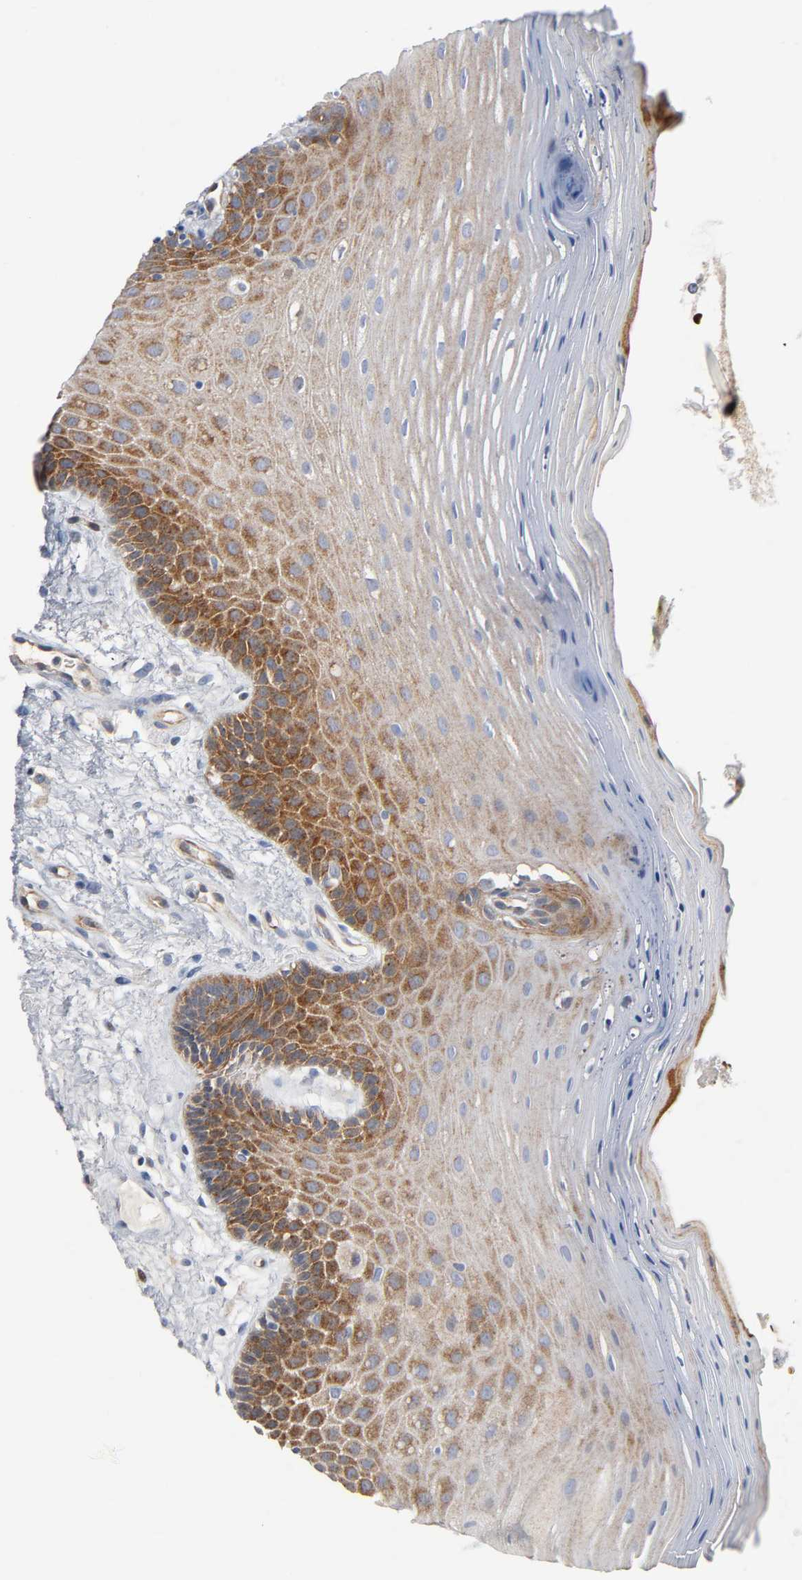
{"staining": {"intensity": "moderate", "quantity": ">75%", "location": "cytoplasmic/membranous"}, "tissue": "oral mucosa", "cell_type": "Squamous epithelial cells", "image_type": "normal", "snomed": [{"axis": "morphology", "description": "Normal tissue, NOS"}, {"axis": "morphology", "description": "Squamous cell carcinoma, NOS"}, {"axis": "topography", "description": "Skeletal muscle"}, {"axis": "topography", "description": "Oral tissue"}, {"axis": "topography", "description": "Head-Neck"}], "caption": "IHC photomicrograph of unremarkable oral mucosa: oral mucosa stained using IHC demonstrates medium levels of moderate protein expression localized specifically in the cytoplasmic/membranous of squamous epithelial cells, appearing as a cytoplasmic/membranous brown color.", "gene": "CD2AP", "patient": {"sex": "male", "age": 71}}